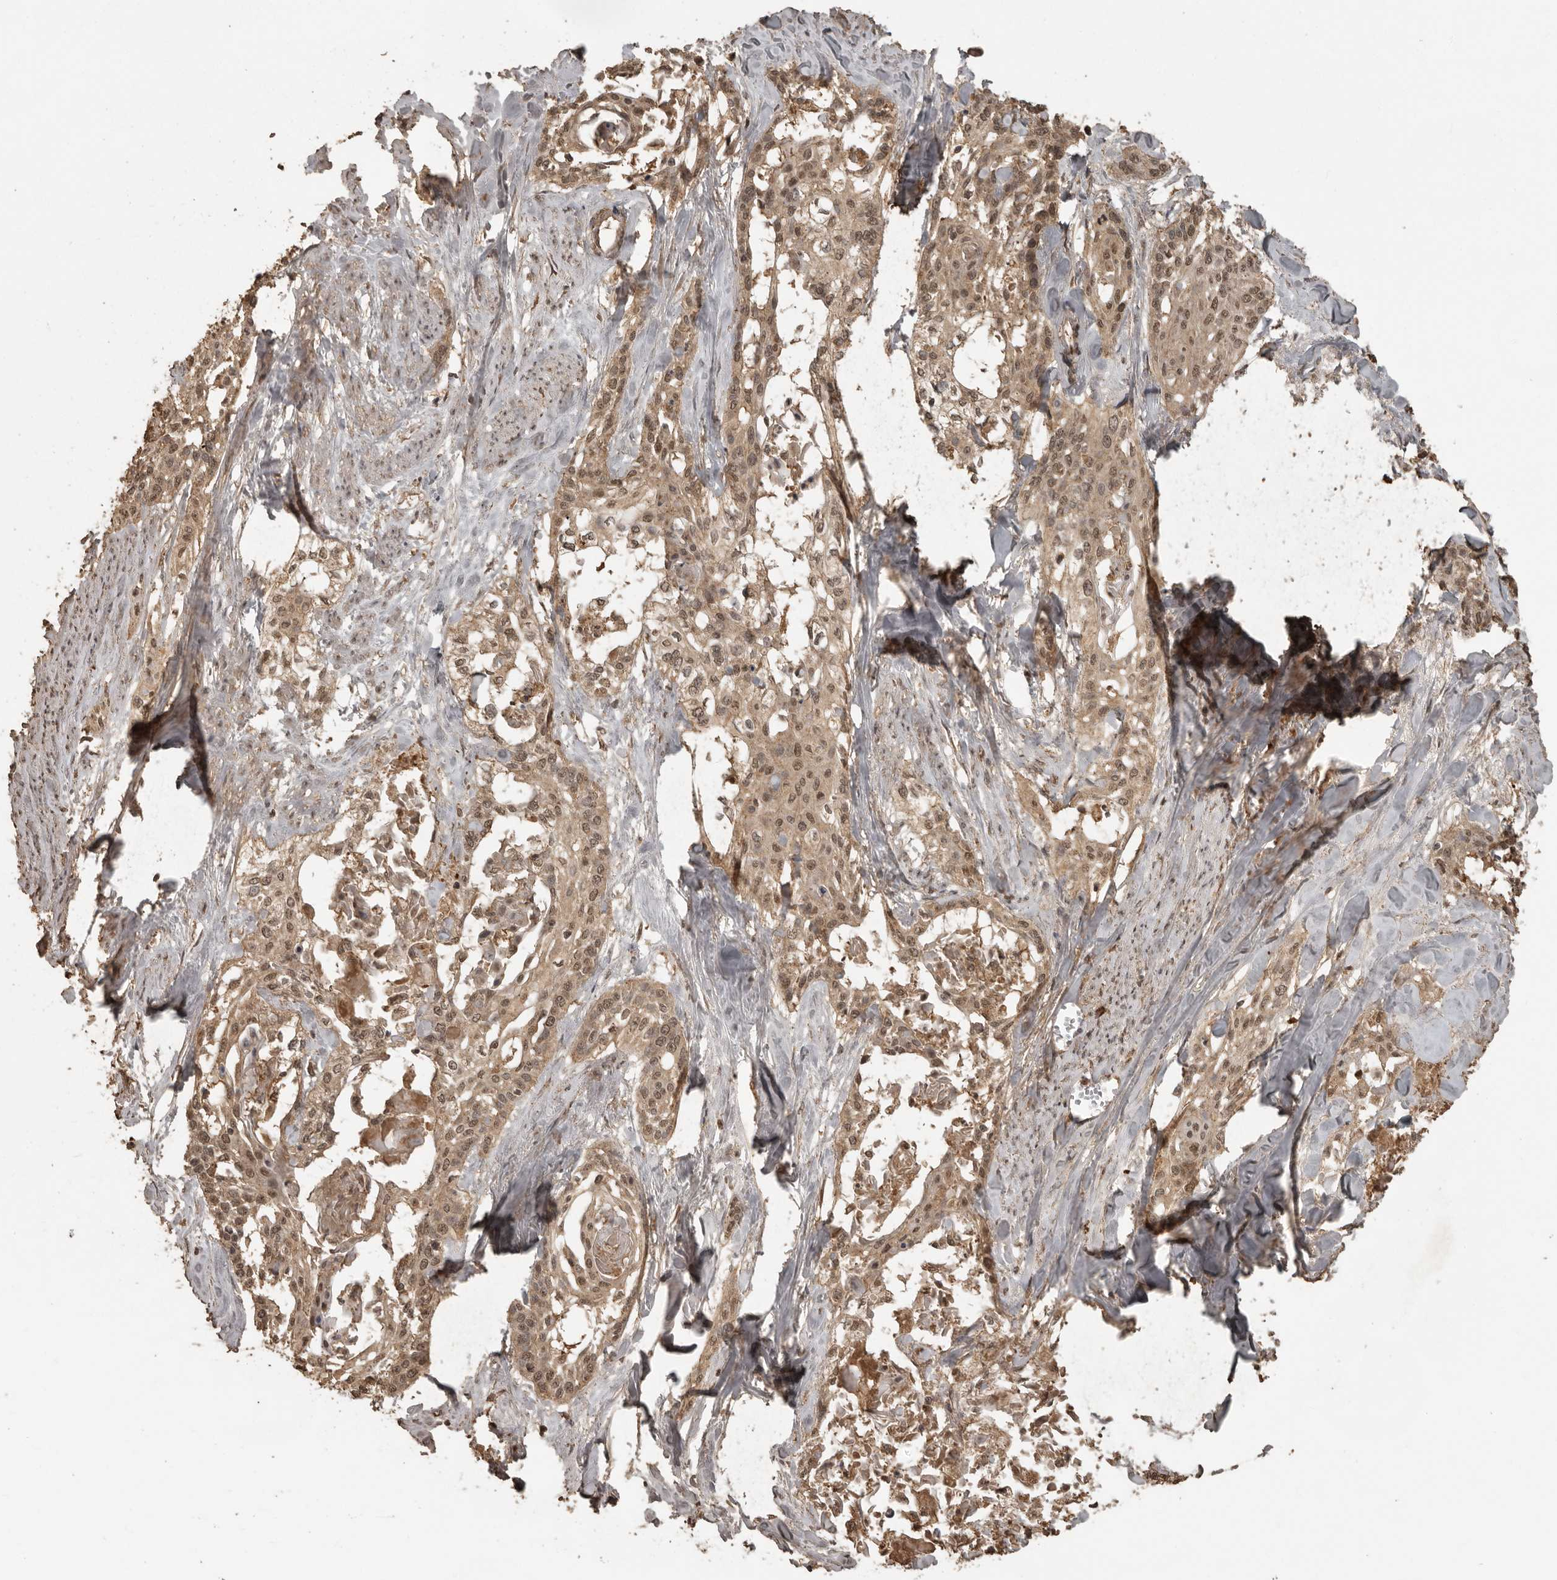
{"staining": {"intensity": "moderate", "quantity": ">75%", "location": "cytoplasmic/membranous,nuclear"}, "tissue": "cervical cancer", "cell_type": "Tumor cells", "image_type": "cancer", "snomed": [{"axis": "morphology", "description": "Squamous cell carcinoma, NOS"}, {"axis": "topography", "description": "Cervix"}], "caption": "A medium amount of moderate cytoplasmic/membranous and nuclear positivity is present in approximately >75% of tumor cells in cervical squamous cell carcinoma tissue.", "gene": "CTF1", "patient": {"sex": "female", "age": 57}}